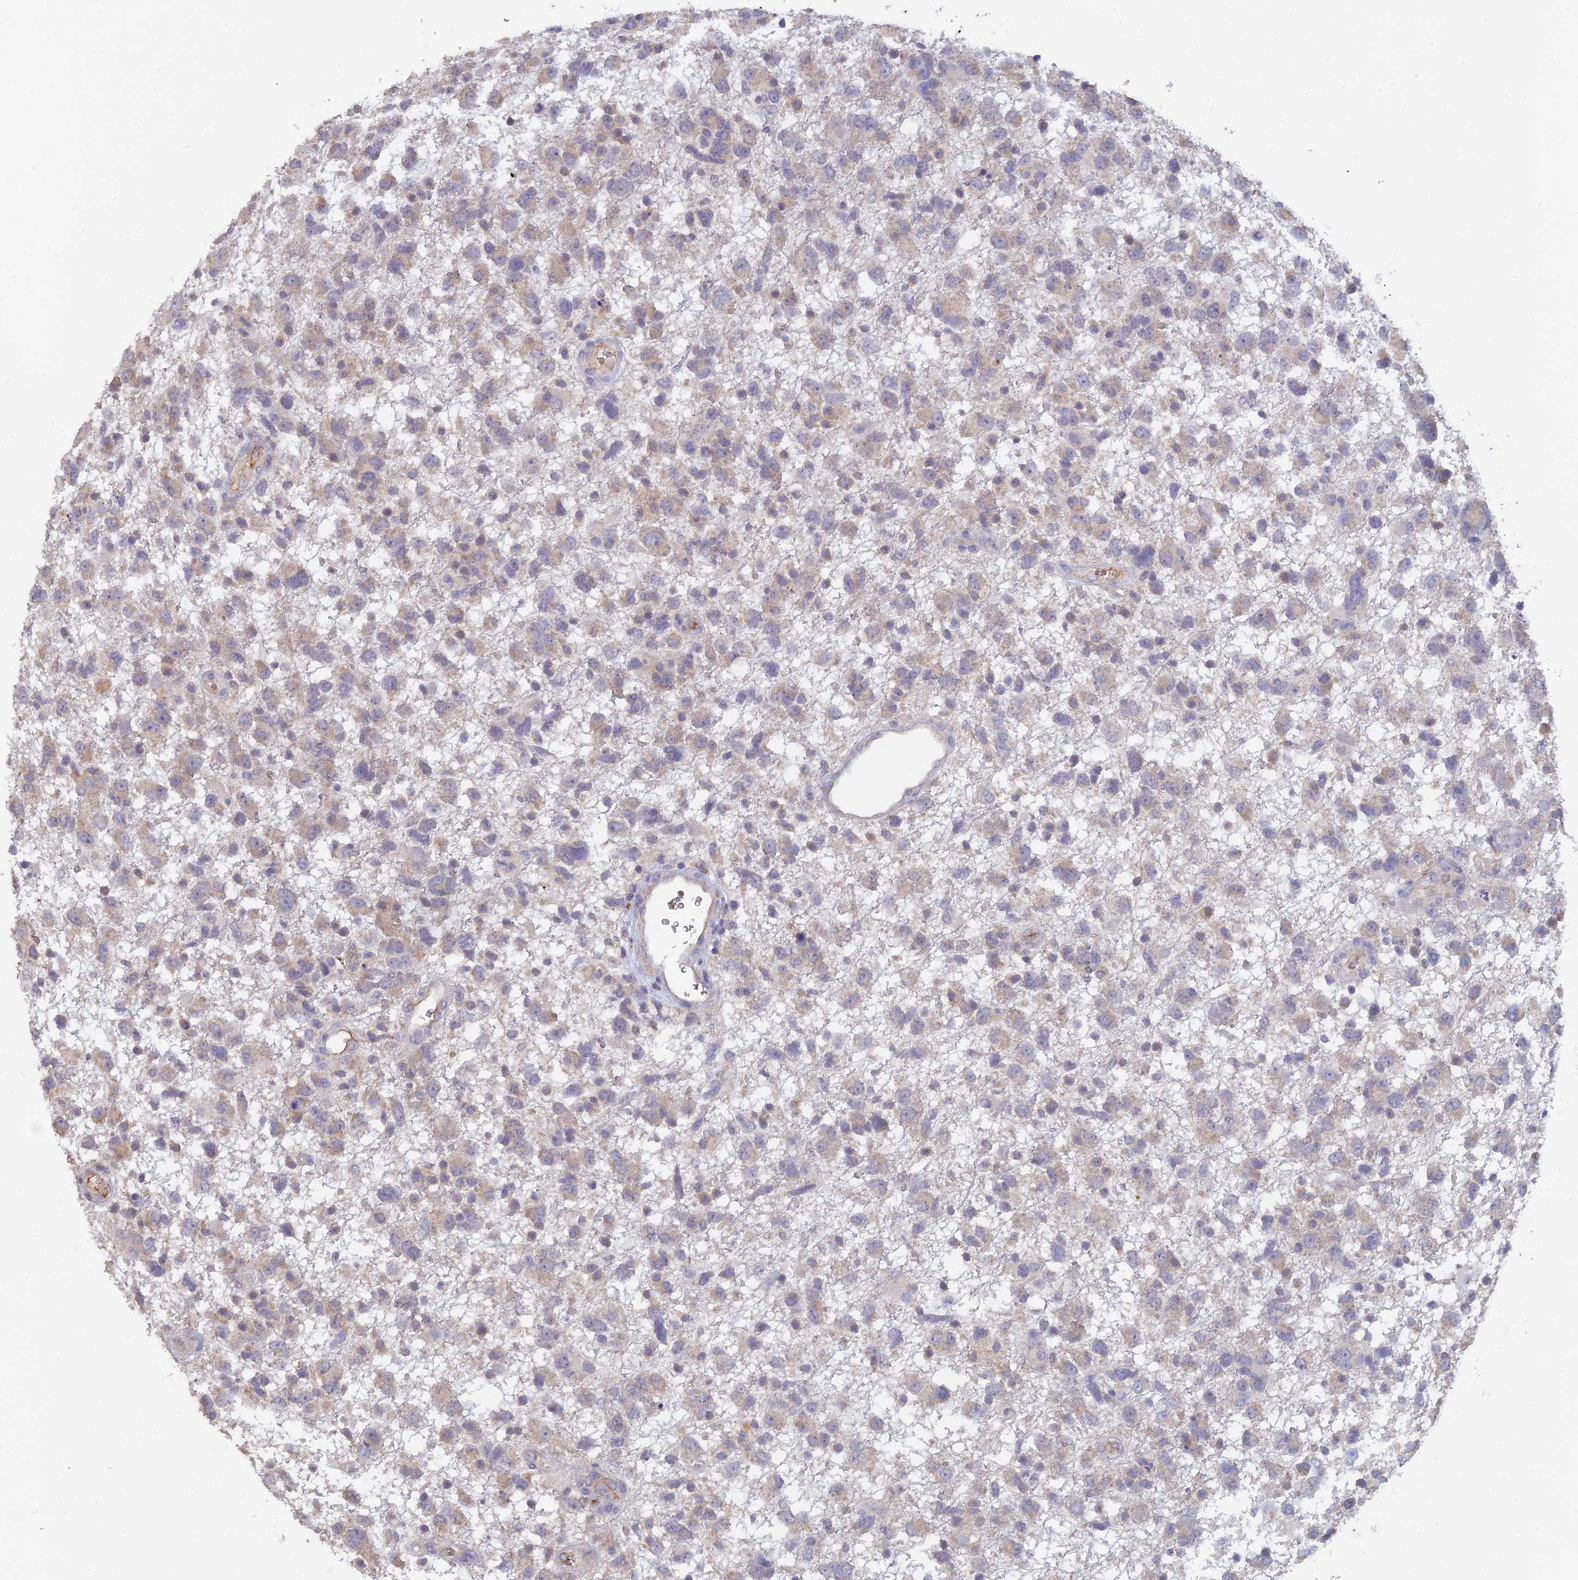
{"staining": {"intensity": "weak", "quantity": "25%-75%", "location": "cytoplasmic/membranous"}, "tissue": "glioma", "cell_type": "Tumor cells", "image_type": "cancer", "snomed": [{"axis": "morphology", "description": "Glioma, malignant, High grade"}, {"axis": "topography", "description": "Brain"}], "caption": "IHC micrograph of glioma stained for a protein (brown), which reveals low levels of weak cytoplasmic/membranous positivity in about 25%-75% of tumor cells.", "gene": "ARRDC1", "patient": {"sex": "male", "age": 61}}